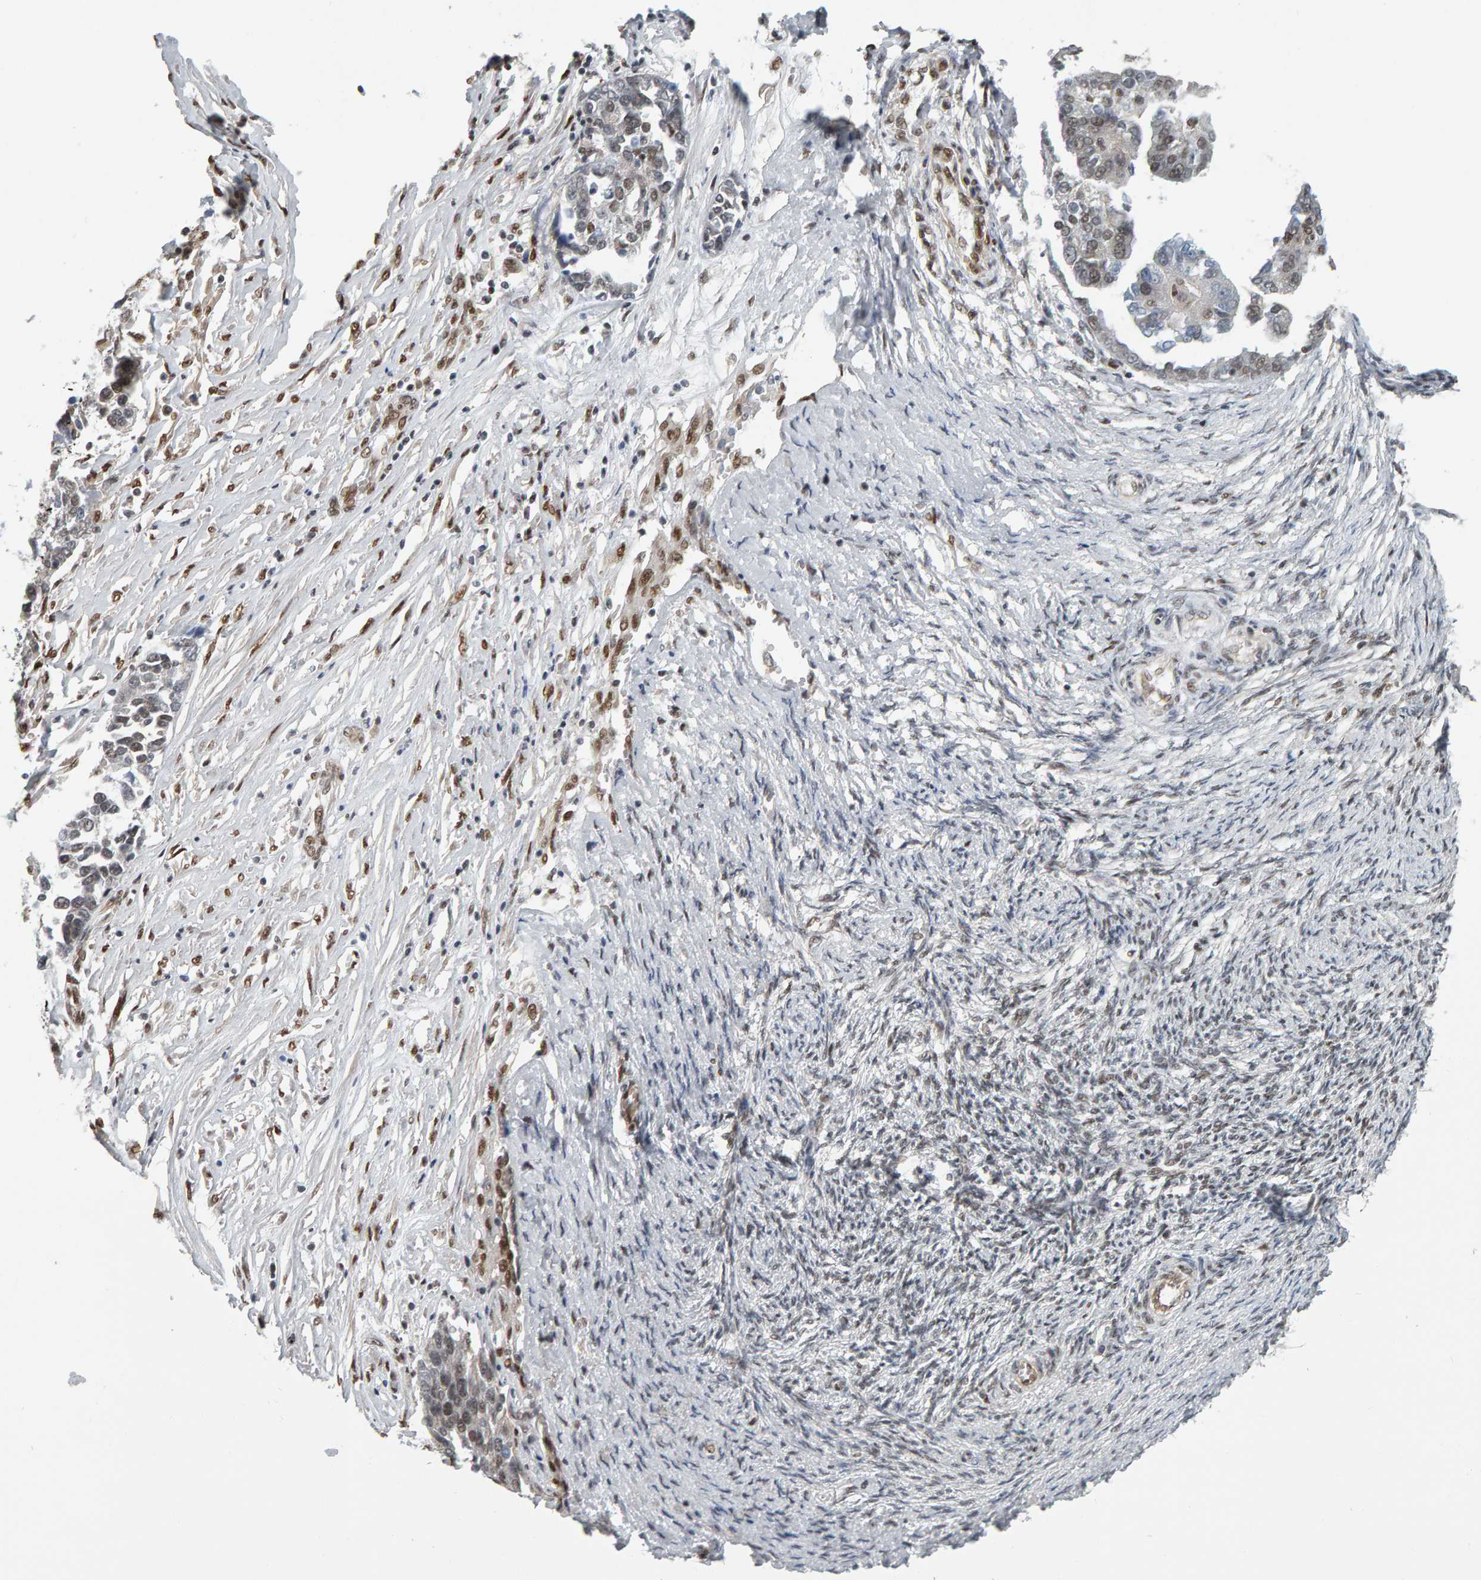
{"staining": {"intensity": "moderate", "quantity": "<25%", "location": "nuclear"}, "tissue": "ovarian cancer", "cell_type": "Tumor cells", "image_type": "cancer", "snomed": [{"axis": "morphology", "description": "Cystadenocarcinoma, serous, NOS"}, {"axis": "topography", "description": "Ovary"}], "caption": "About <25% of tumor cells in human ovarian serous cystadenocarcinoma exhibit moderate nuclear protein expression as visualized by brown immunohistochemical staining.", "gene": "ATF7IP", "patient": {"sex": "female", "age": 44}}